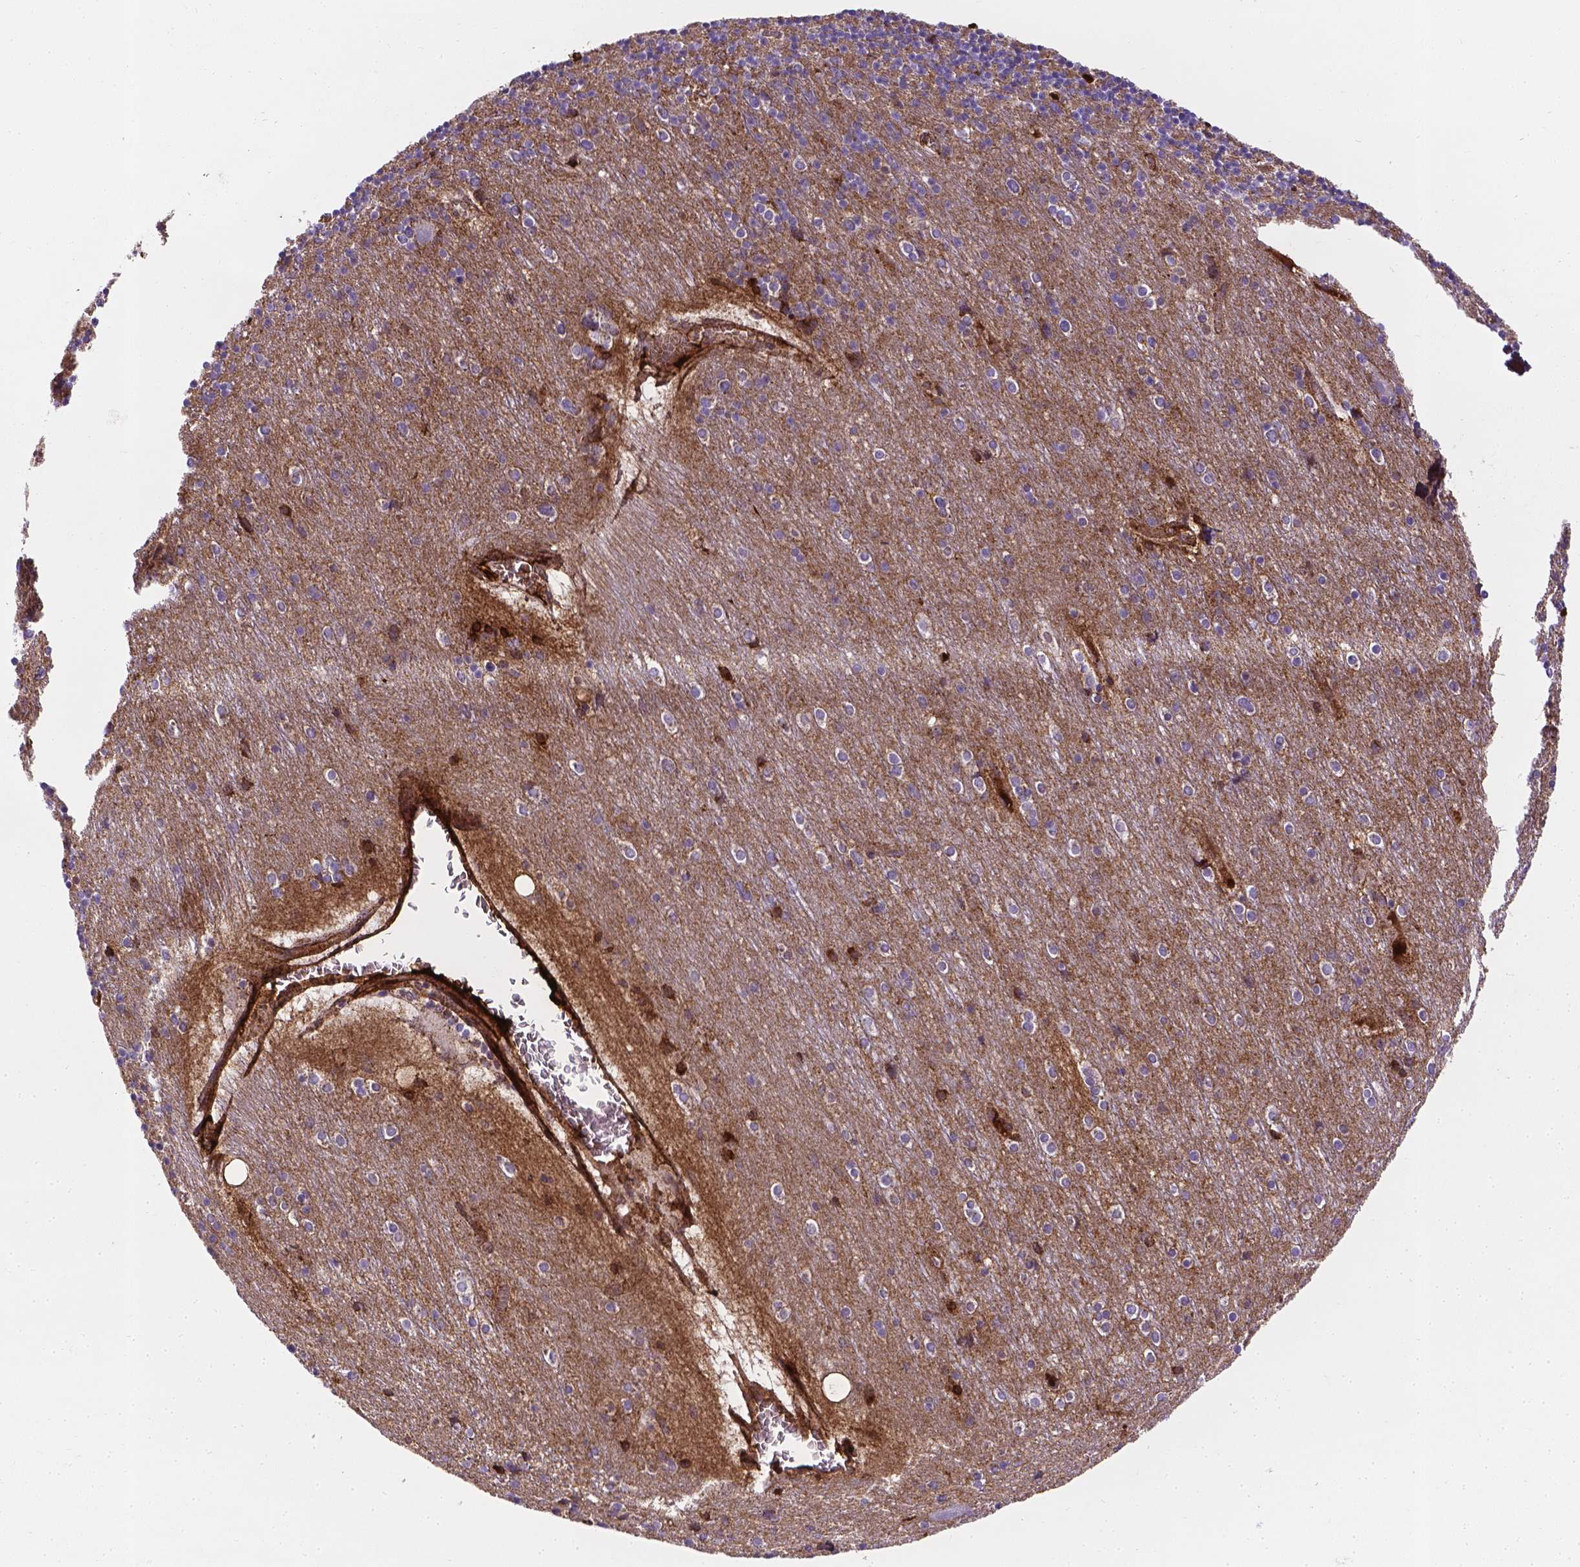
{"staining": {"intensity": "strong", "quantity": "<25%", "location": "cytoplasmic/membranous"}, "tissue": "cerebellum", "cell_type": "Cells in granular layer", "image_type": "normal", "snomed": [{"axis": "morphology", "description": "Normal tissue, NOS"}, {"axis": "topography", "description": "Cerebellum"}], "caption": "Unremarkable cerebellum was stained to show a protein in brown. There is medium levels of strong cytoplasmic/membranous staining in approximately <25% of cells in granular layer.", "gene": "APOE", "patient": {"sex": "male", "age": 70}}